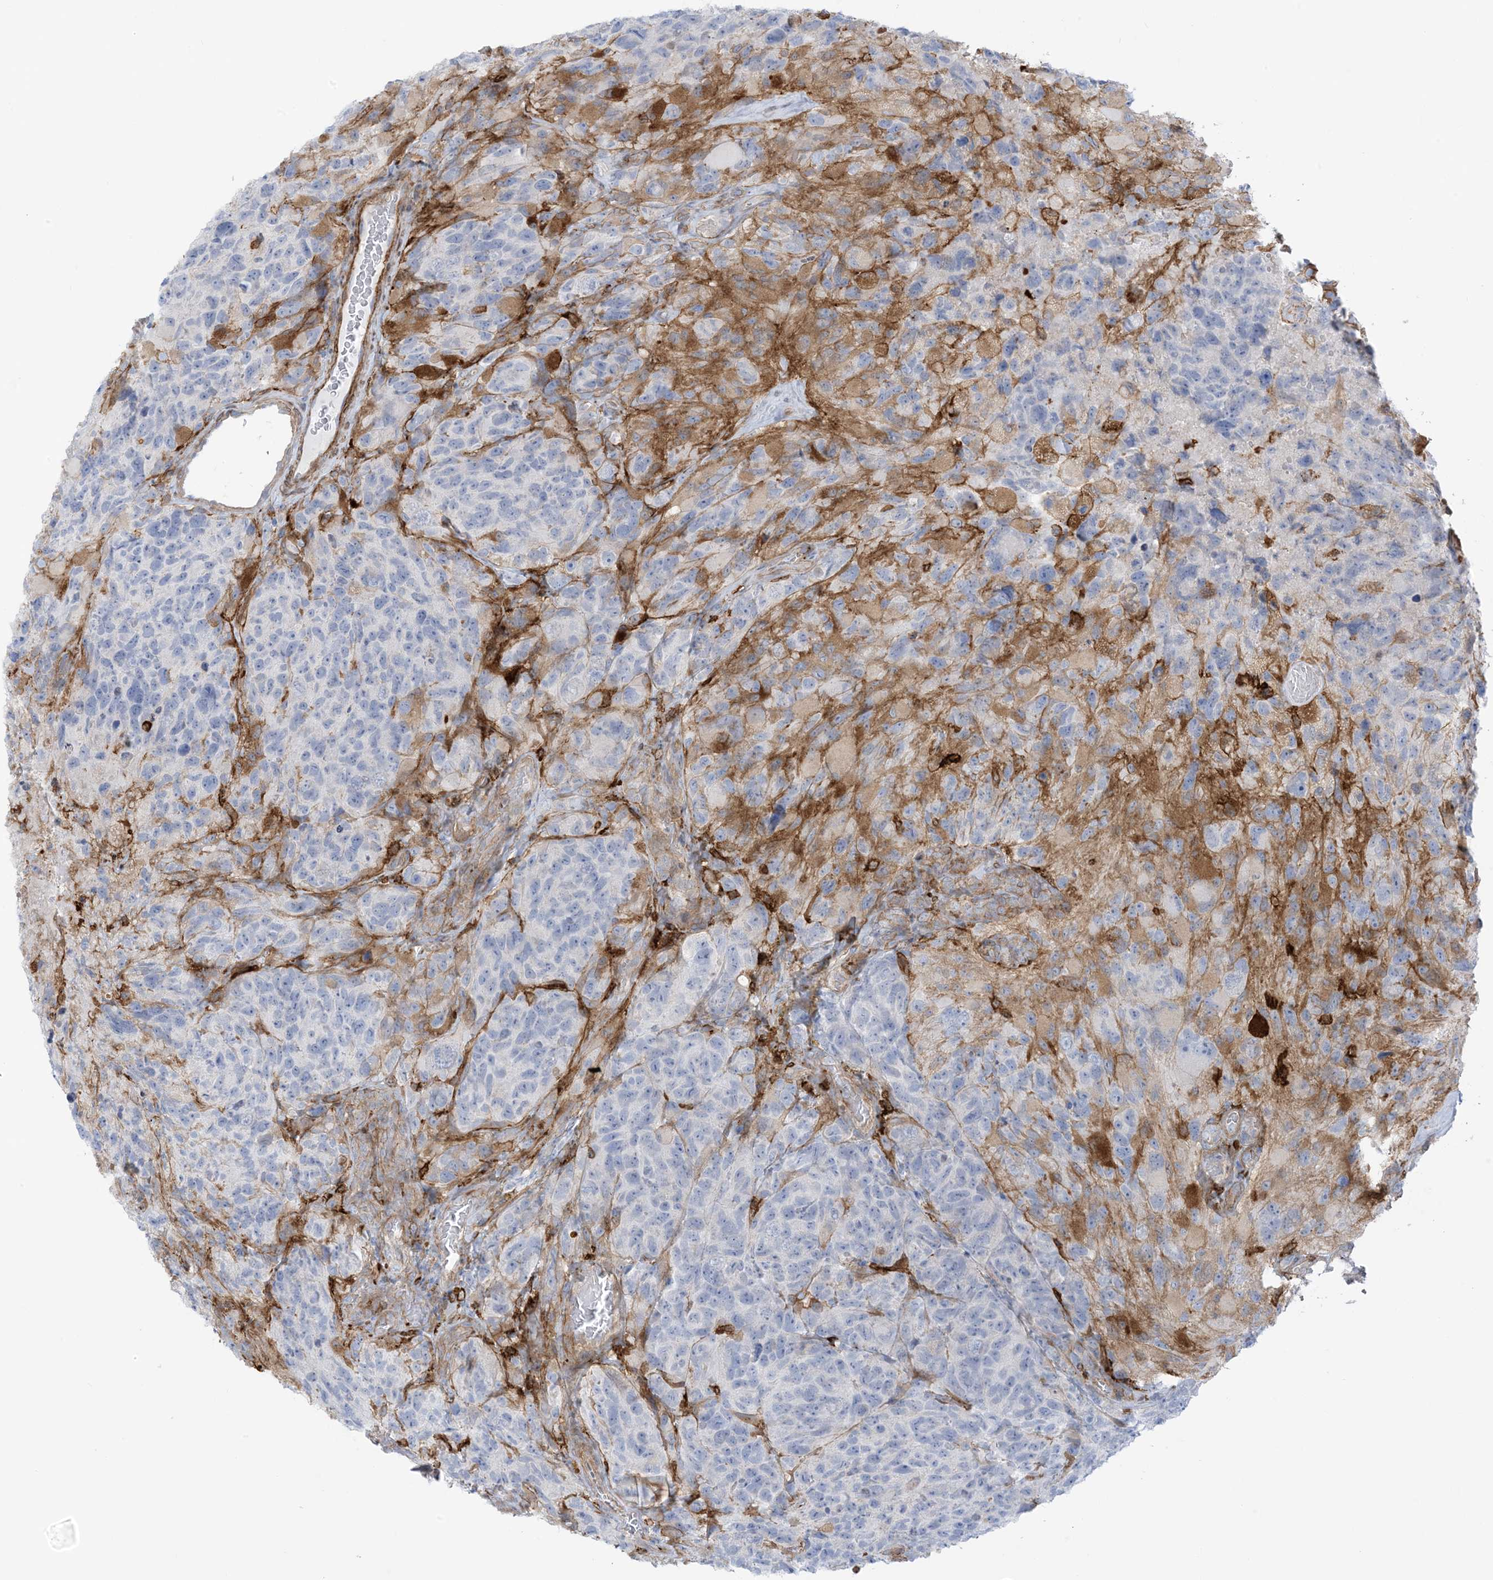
{"staining": {"intensity": "negative", "quantity": "none", "location": "none"}, "tissue": "glioma", "cell_type": "Tumor cells", "image_type": "cancer", "snomed": [{"axis": "morphology", "description": "Glioma, malignant, High grade"}, {"axis": "topography", "description": "Brain"}], "caption": "High power microscopy micrograph of an immunohistochemistry (IHC) micrograph of glioma, revealing no significant positivity in tumor cells. (DAB (3,3'-diaminobenzidine) immunohistochemistry with hematoxylin counter stain).", "gene": "ICMT", "patient": {"sex": "male", "age": 69}}